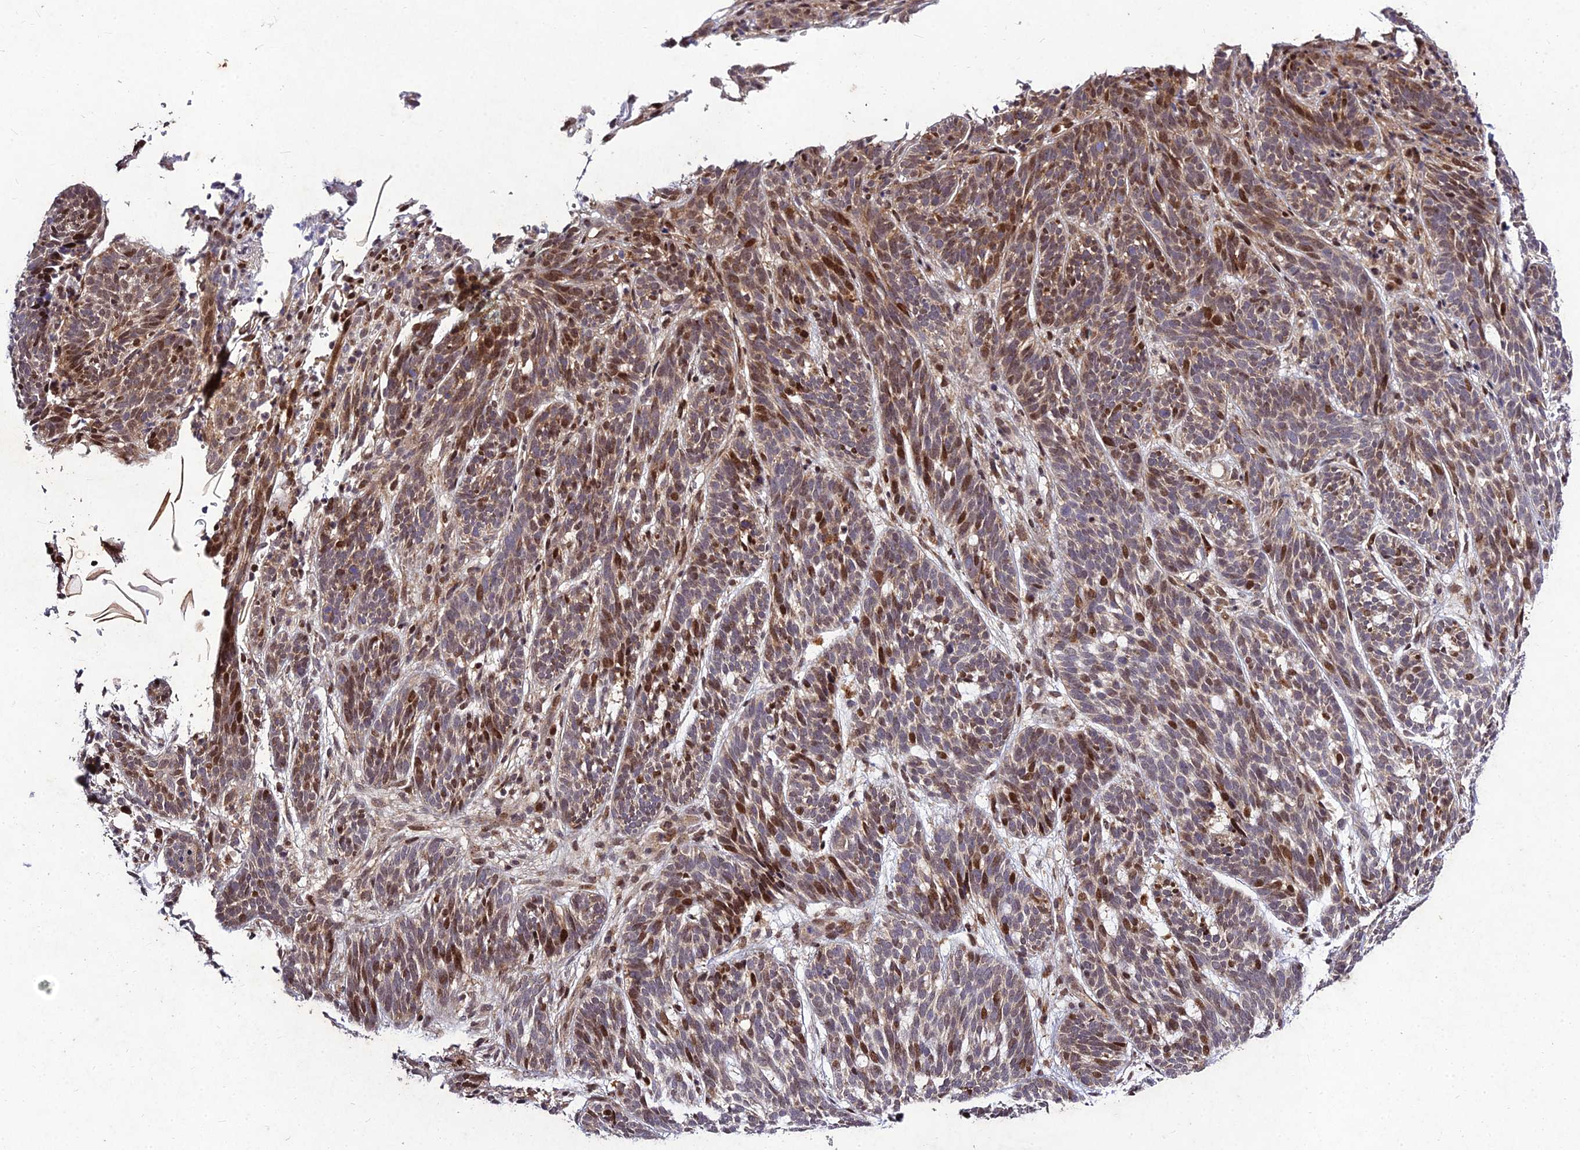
{"staining": {"intensity": "moderate", "quantity": "25%-75%", "location": "nuclear"}, "tissue": "skin cancer", "cell_type": "Tumor cells", "image_type": "cancer", "snomed": [{"axis": "morphology", "description": "Basal cell carcinoma"}, {"axis": "topography", "description": "Skin"}], "caption": "Moderate nuclear protein positivity is appreciated in about 25%-75% of tumor cells in skin cancer (basal cell carcinoma).", "gene": "MKKS", "patient": {"sex": "male", "age": 71}}